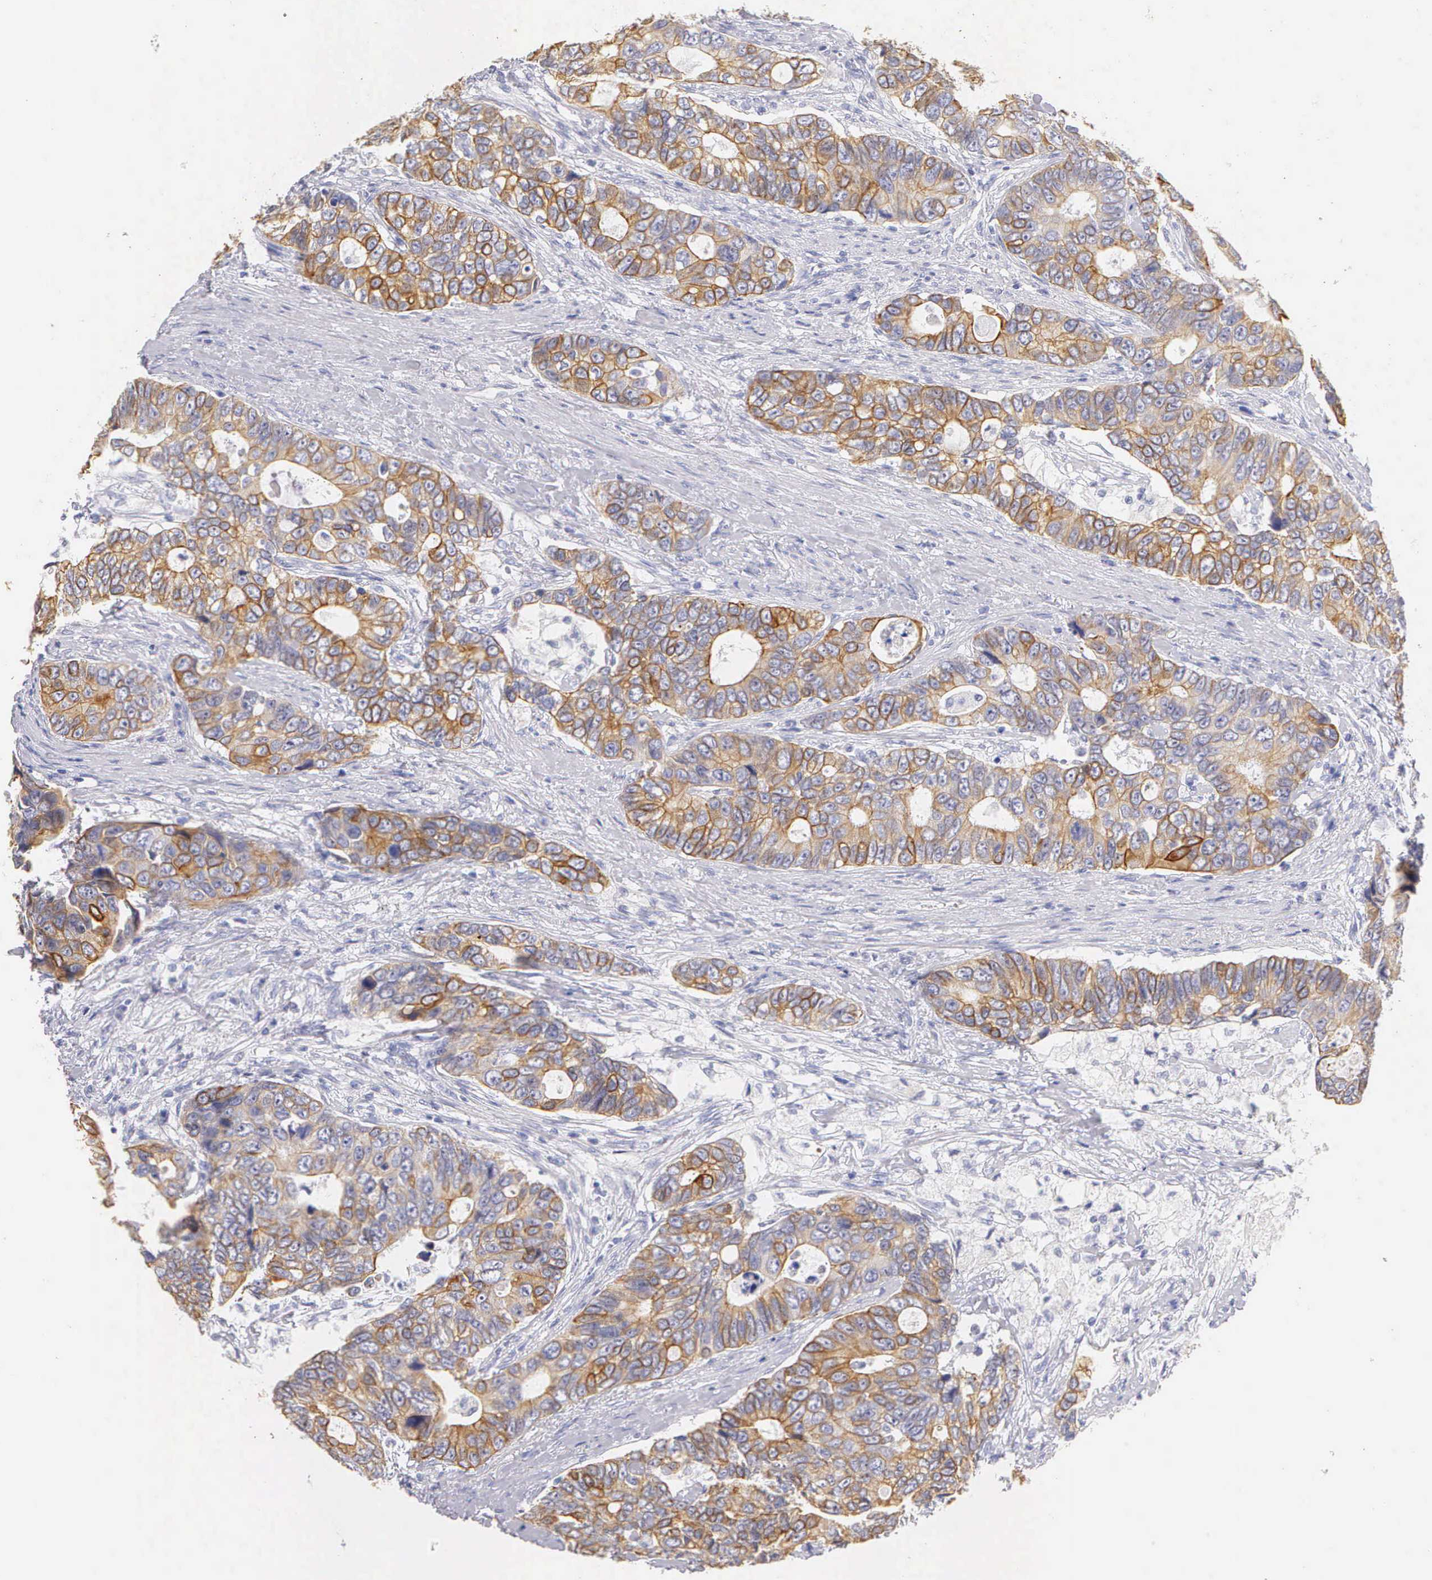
{"staining": {"intensity": "moderate", "quantity": ">75%", "location": "cytoplasmic/membranous"}, "tissue": "colorectal cancer", "cell_type": "Tumor cells", "image_type": "cancer", "snomed": [{"axis": "morphology", "description": "Adenocarcinoma, NOS"}, {"axis": "topography", "description": "Rectum"}], "caption": "Moderate cytoplasmic/membranous expression is seen in approximately >75% of tumor cells in colorectal cancer. (brown staining indicates protein expression, while blue staining denotes nuclei).", "gene": "KRT17", "patient": {"sex": "female", "age": 67}}